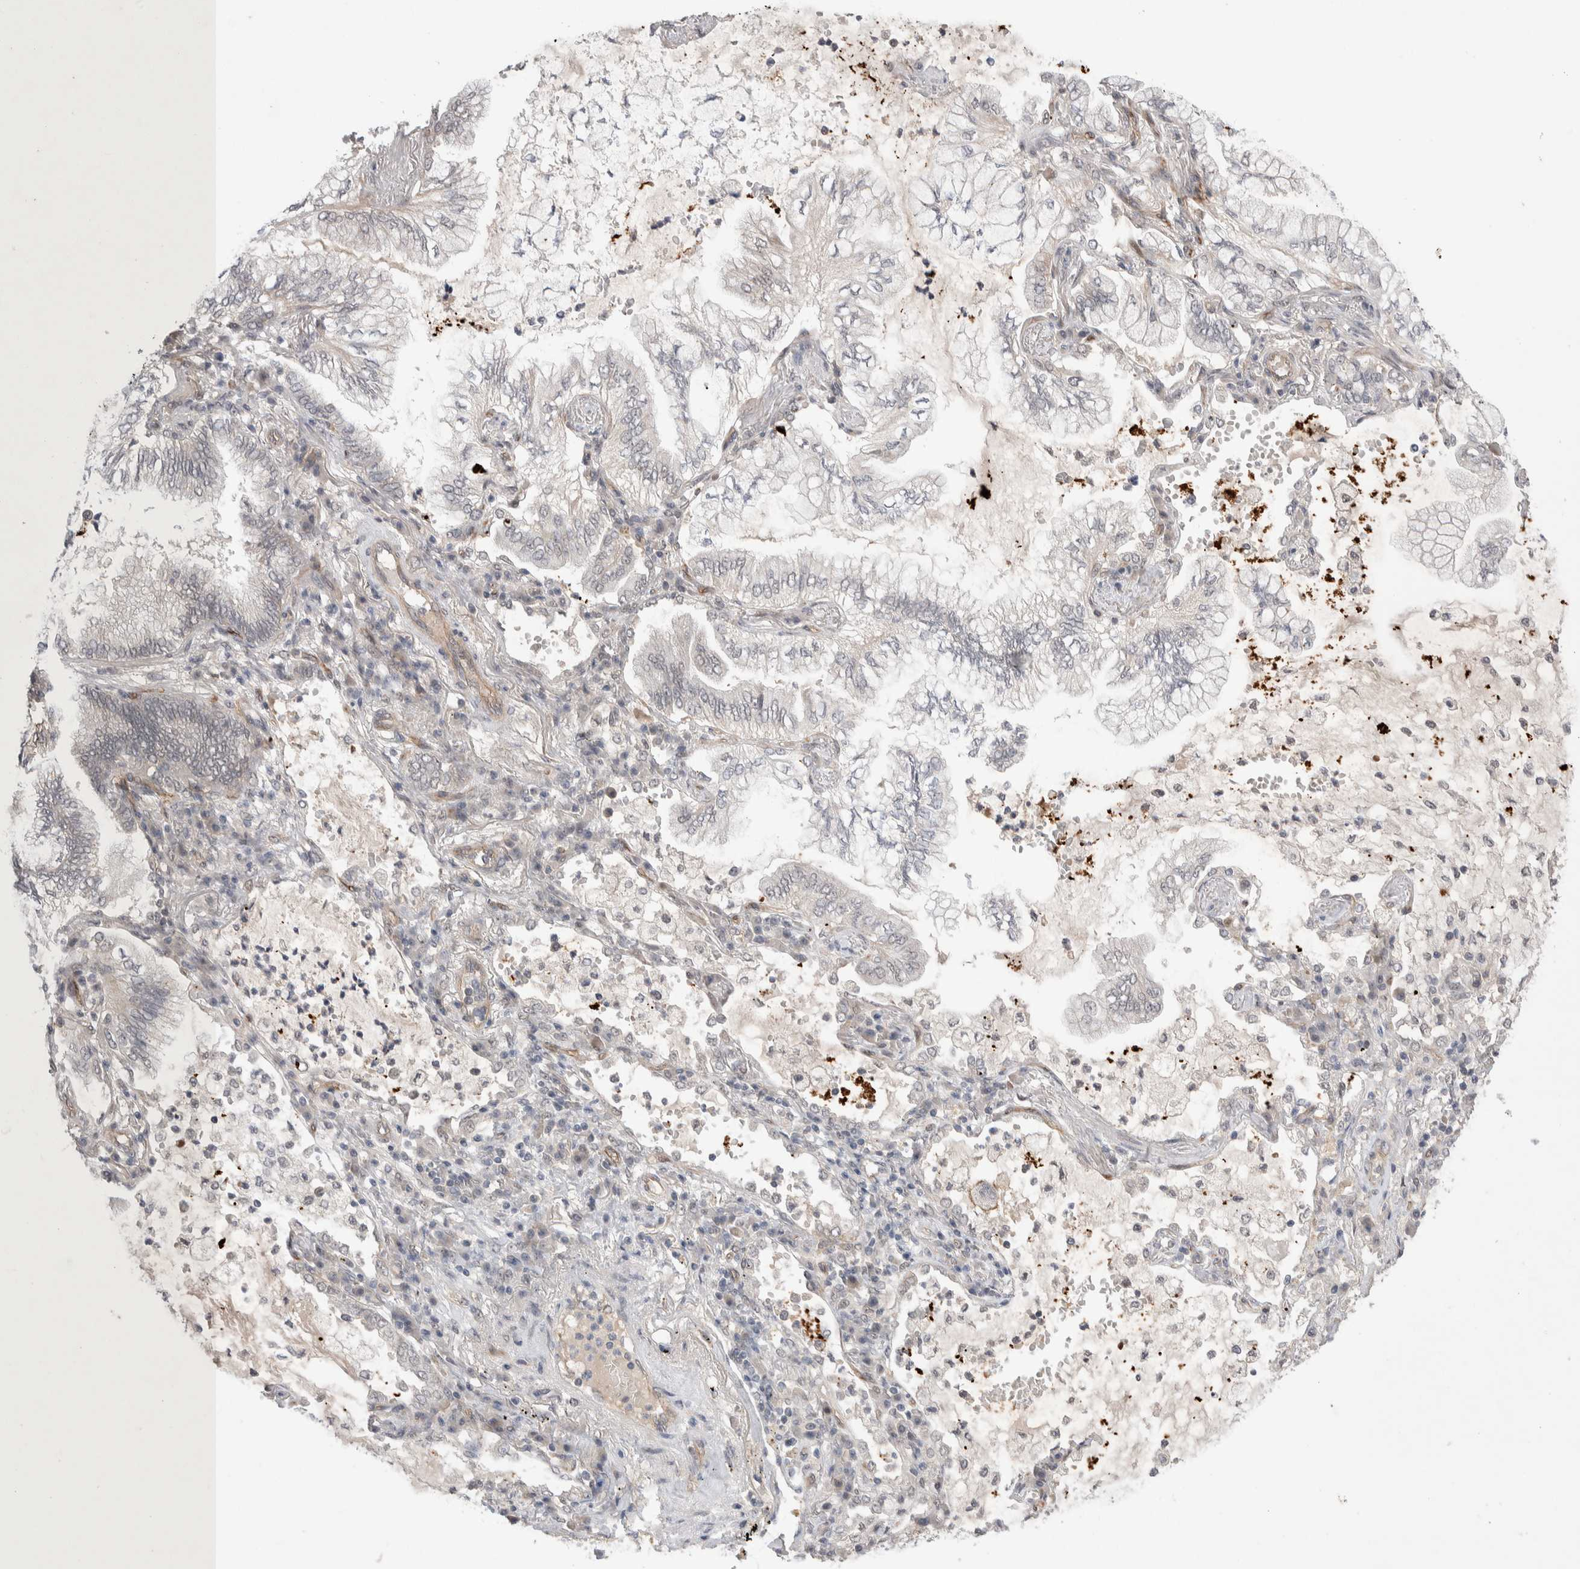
{"staining": {"intensity": "negative", "quantity": "none", "location": "none"}, "tissue": "lung cancer", "cell_type": "Tumor cells", "image_type": "cancer", "snomed": [{"axis": "morphology", "description": "Adenocarcinoma, NOS"}, {"axis": "topography", "description": "Lung"}], "caption": "A high-resolution image shows immunohistochemistry (IHC) staining of adenocarcinoma (lung), which exhibits no significant positivity in tumor cells. The staining is performed using DAB (3,3'-diaminobenzidine) brown chromogen with nuclei counter-stained in using hematoxylin.", "gene": "ZNF704", "patient": {"sex": "female", "age": 70}}